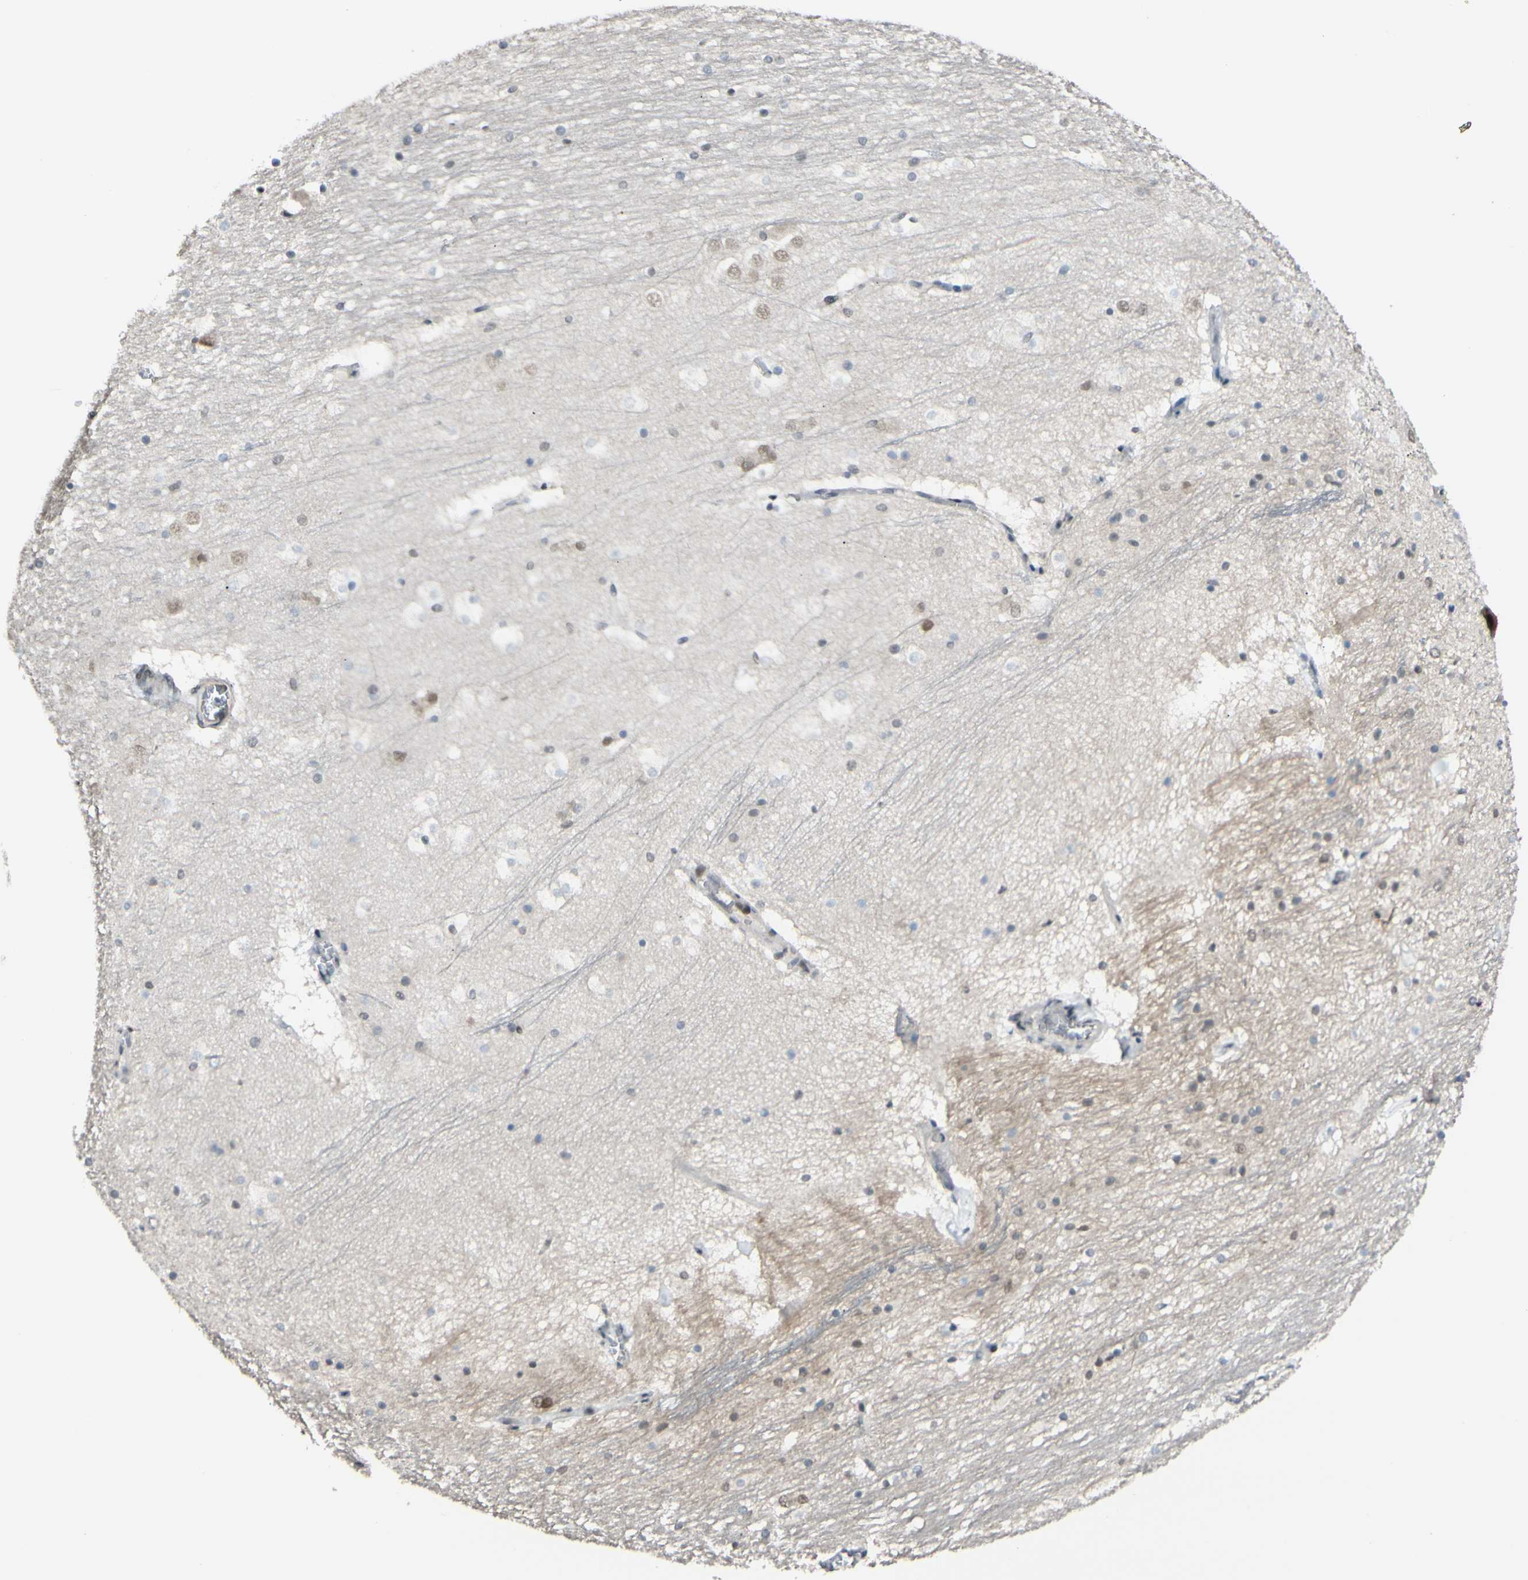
{"staining": {"intensity": "negative", "quantity": "none", "location": "none"}, "tissue": "hippocampus", "cell_type": "Glial cells", "image_type": "normal", "snomed": [{"axis": "morphology", "description": "Normal tissue, NOS"}, {"axis": "topography", "description": "Hippocampus"}], "caption": "Glial cells show no significant protein positivity in benign hippocampus.", "gene": "BRMS1", "patient": {"sex": "male", "age": 45}}